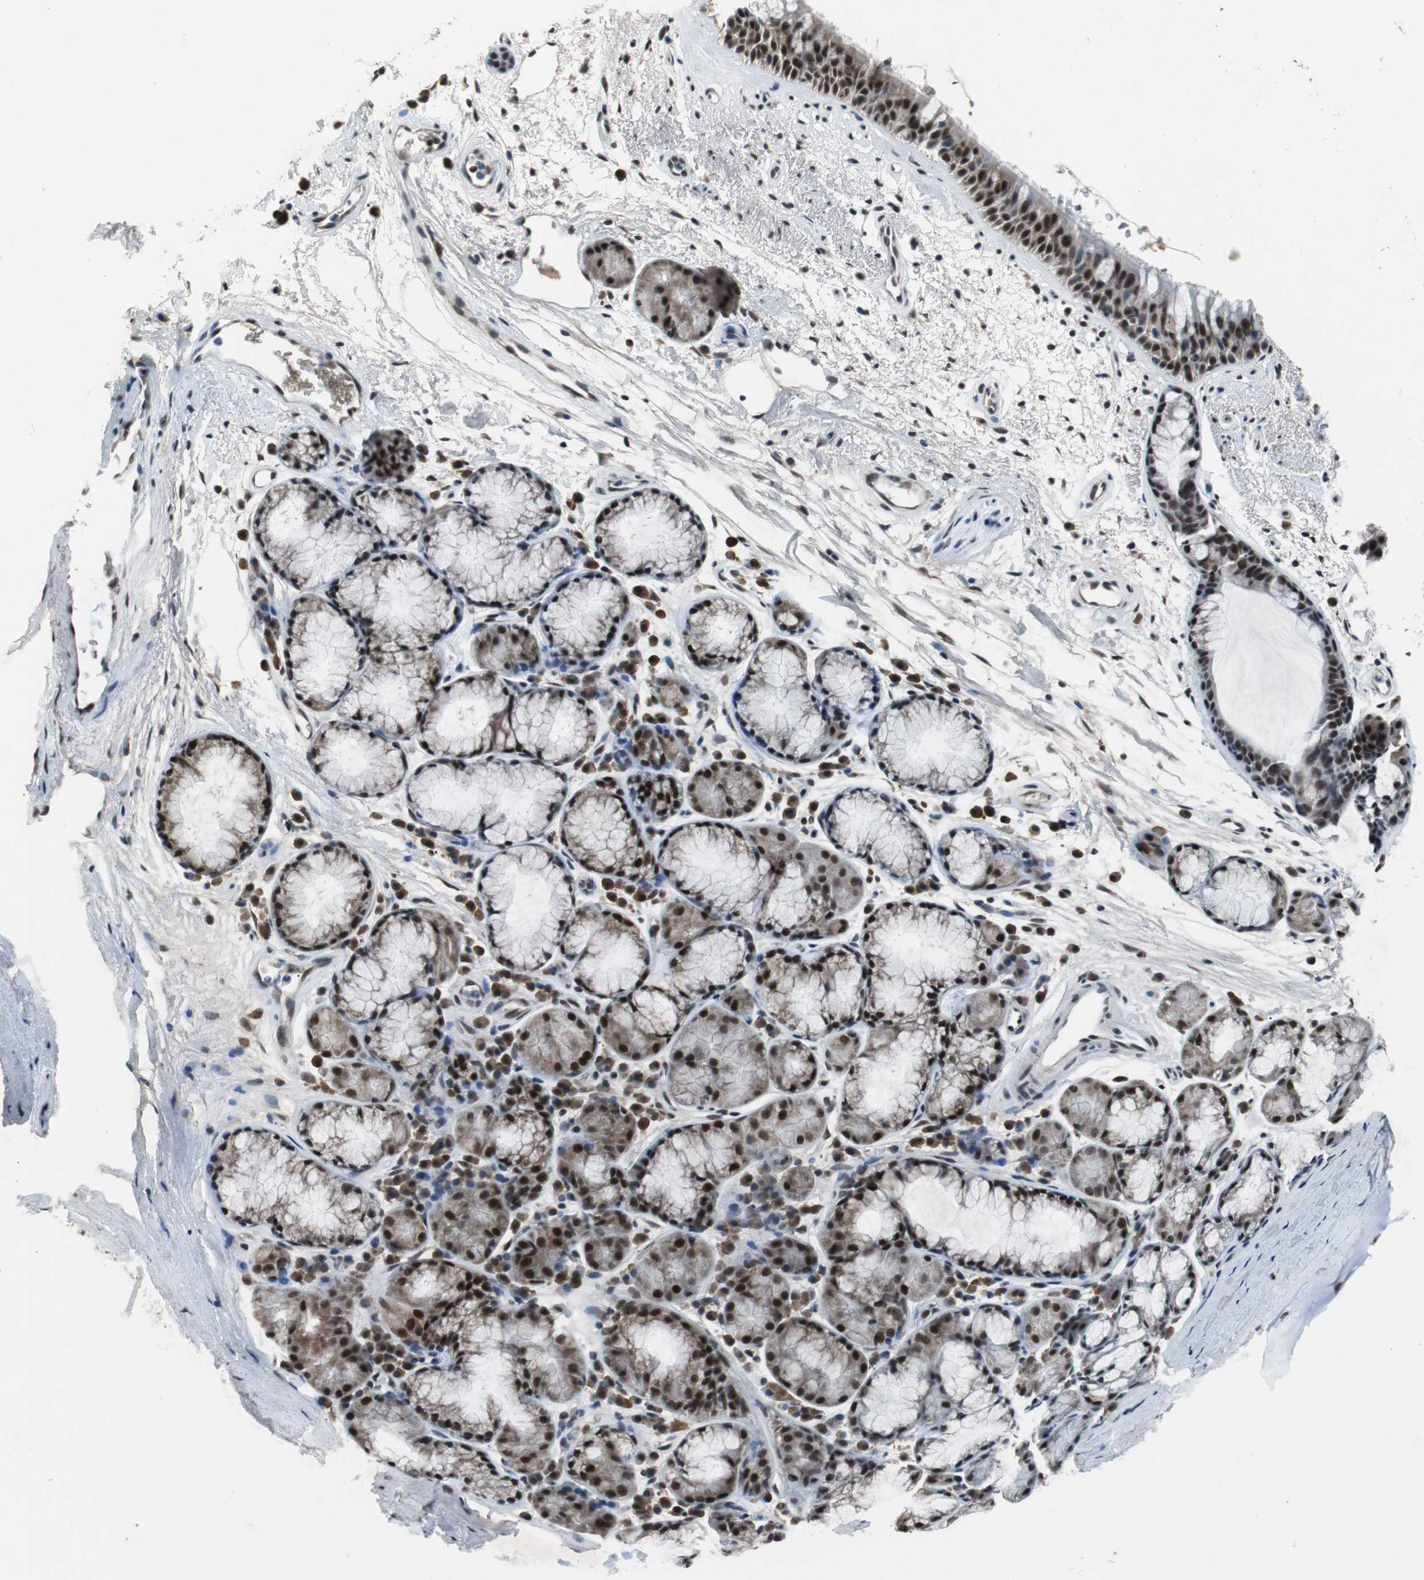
{"staining": {"intensity": "strong", "quantity": ">75%", "location": "nuclear"}, "tissue": "bronchus", "cell_type": "Respiratory epithelial cells", "image_type": "normal", "snomed": [{"axis": "morphology", "description": "Normal tissue, NOS"}, {"axis": "topography", "description": "Bronchus"}], "caption": "Immunohistochemistry image of unremarkable bronchus: bronchus stained using immunohistochemistry demonstrates high levels of strong protein expression localized specifically in the nuclear of respiratory epithelial cells, appearing as a nuclear brown color.", "gene": "USP28", "patient": {"sex": "female", "age": 54}}